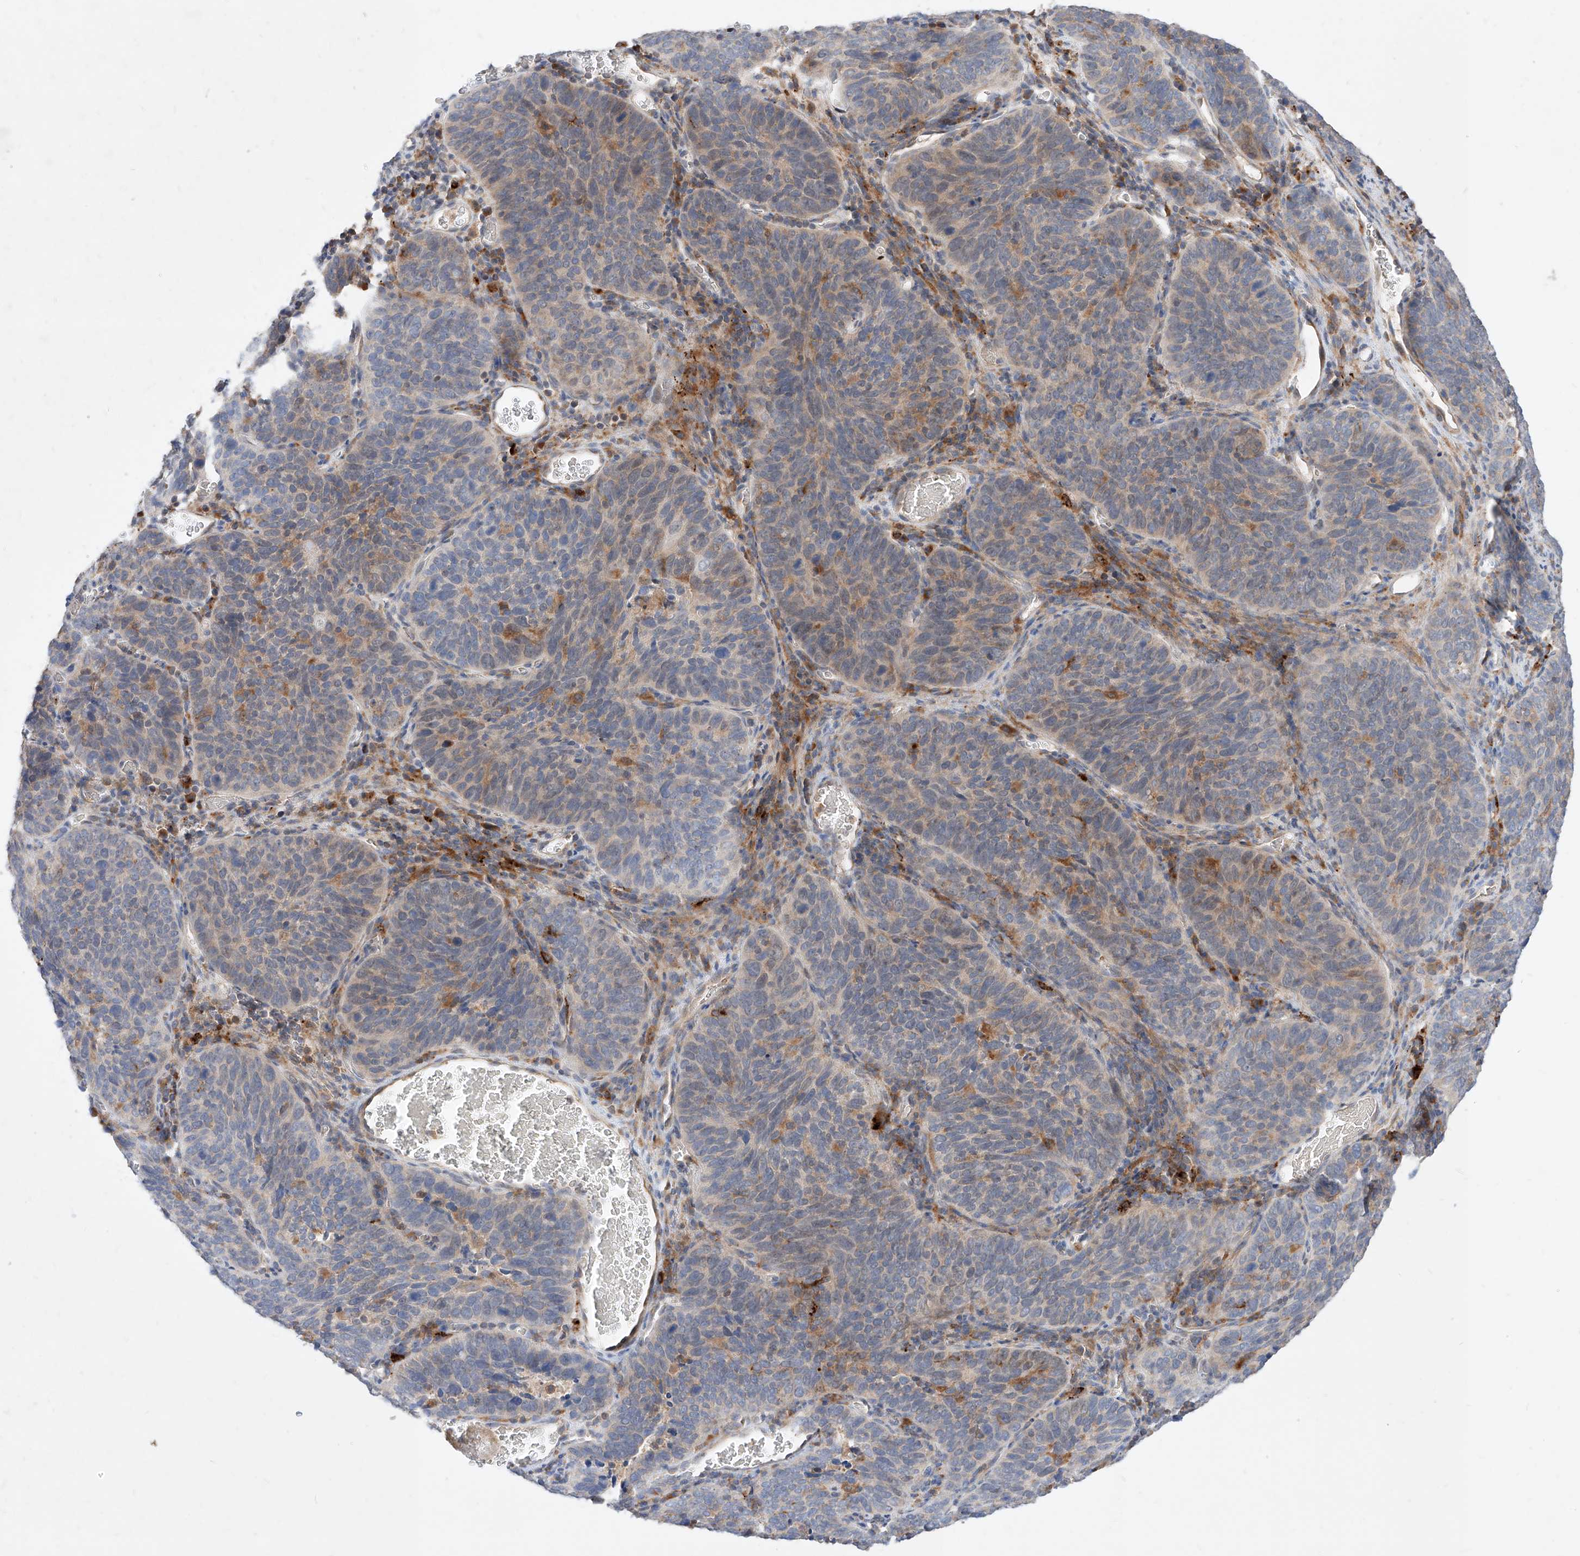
{"staining": {"intensity": "weak", "quantity": "<25%", "location": "cytoplasmic/membranous"}, "tissue": "cervical cancer", "cell_type": "Tumor cells", "image_type": "cancer", "snomed": [{"axis": "morphology", "description": "Squamous cell carcinoma, NOS"}, {"axis": "topography", "description": "Cervix"}], "caption": "Squamous cell carcinoma (cervical) stained for a protein using immunohistochemistry reveals no staining tumor cells.", "gene": "TSNAX", "patient": {"sex": "female", "age": 60}}